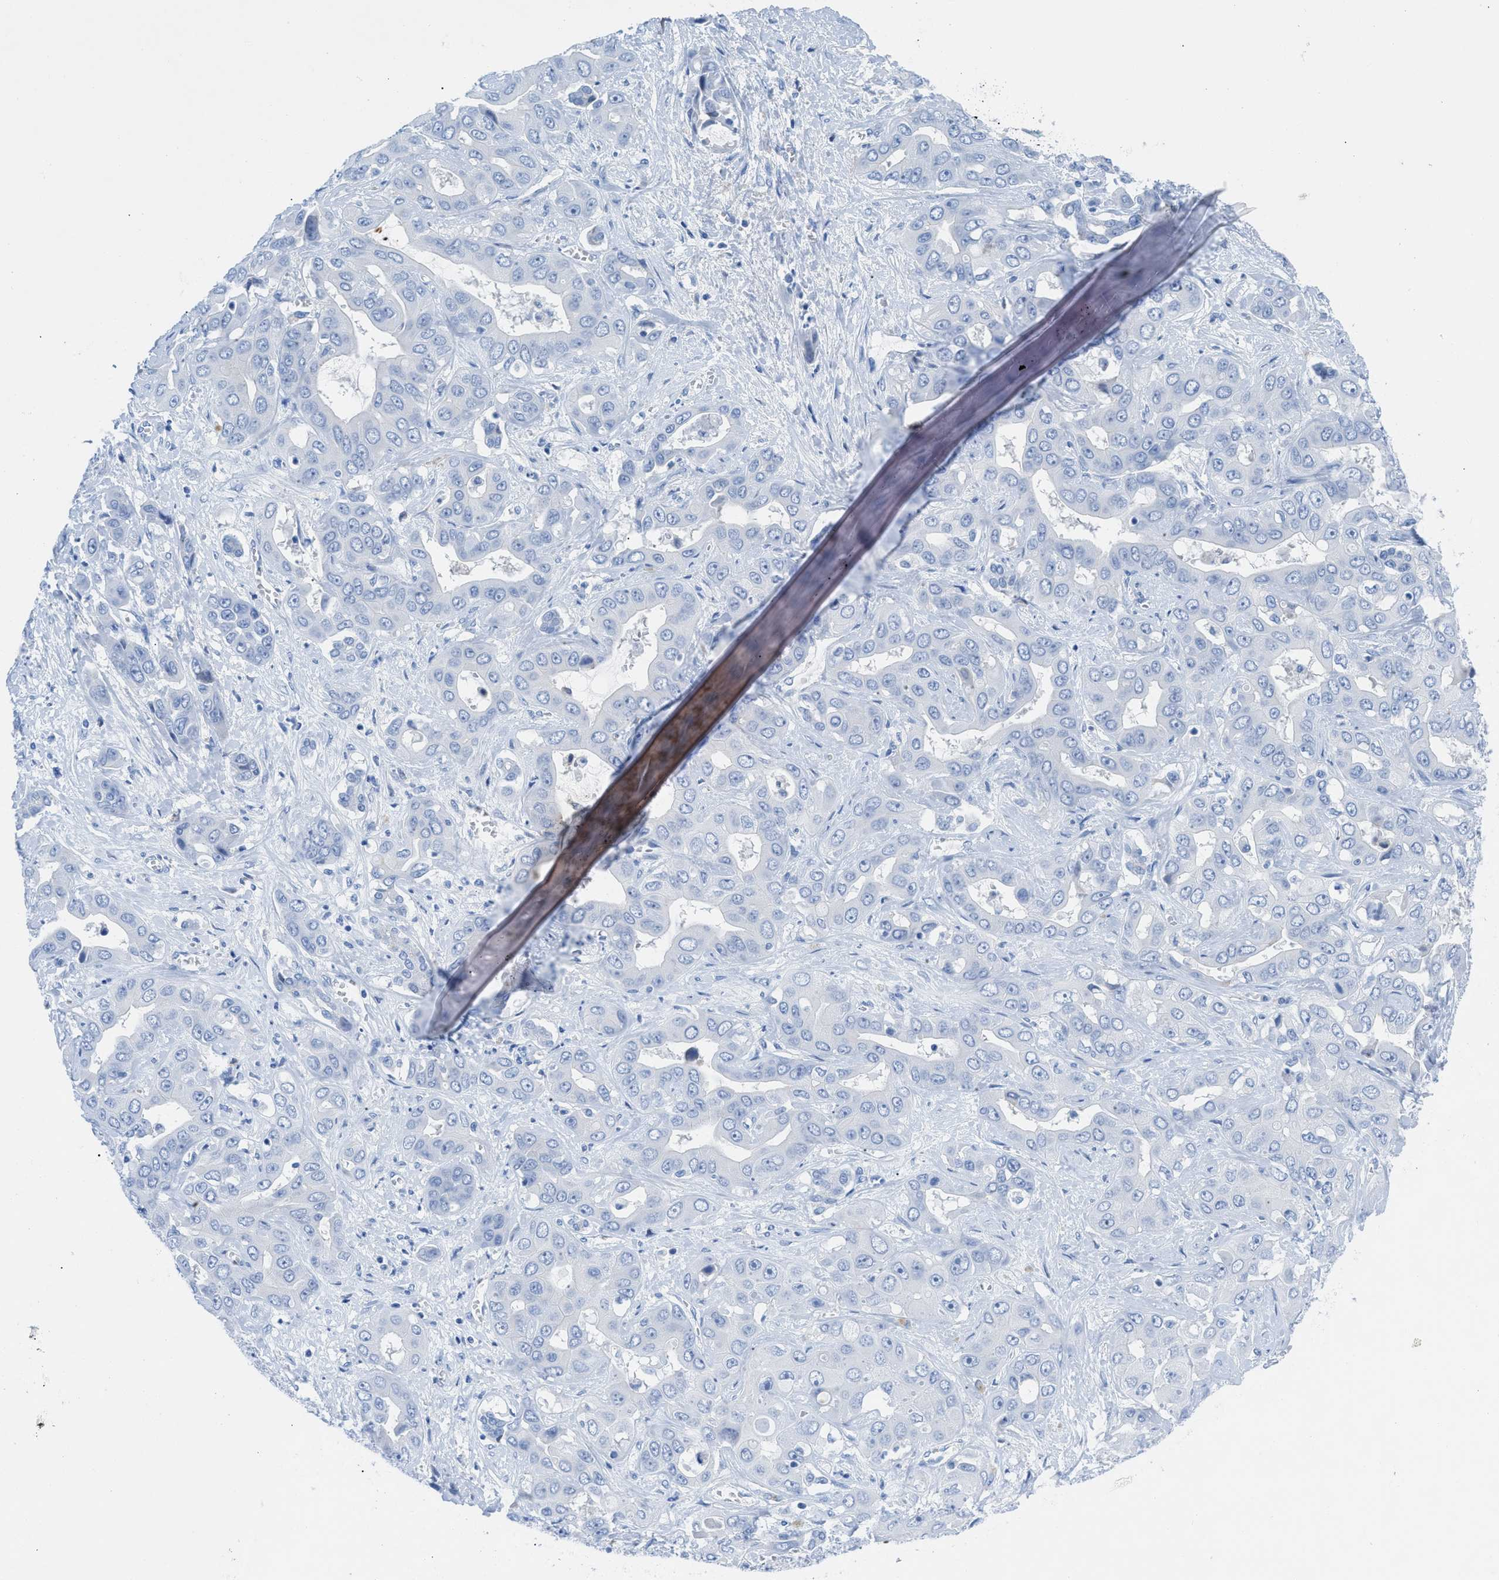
{"staining": {"intensity": "negative", "quantity": "none", "location": "none"}, "tissue": "liver cancer", "cell_type": "Tumor cells", "image_type": "cancer", "snomed": [{"axis": "morphology", "description": "Cholangiocarcinoma"}, {"axis": "topography", "description": "Liver"}], "caption": "Protein analysis of cholangiocarcinoma (liver) exhibits no significant positivity in tumor cells. (Brightfield microscopy of DAB immunohistochemistry at high magnification).", "gene": "TCL1A", "patient": {"sex": "female", "age": 52}}